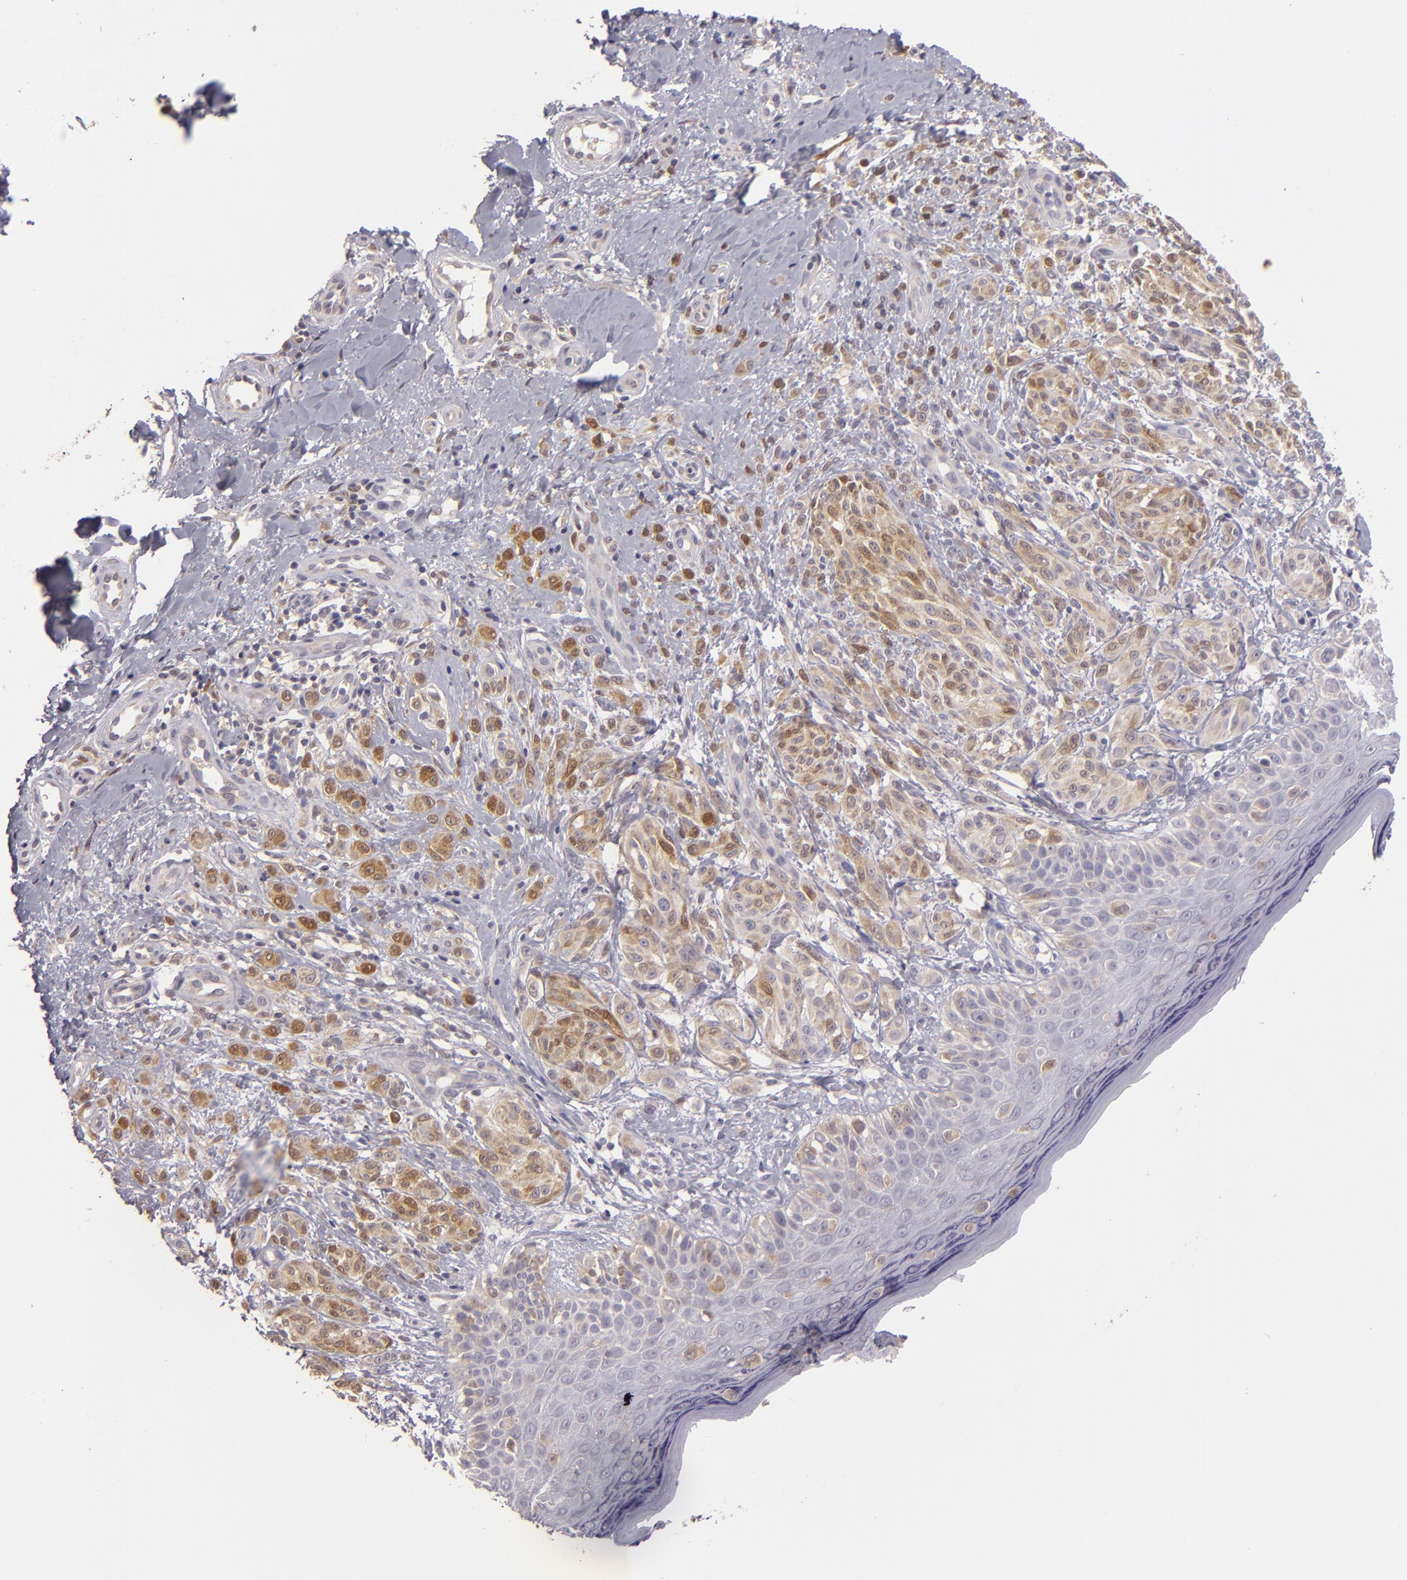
{"staining": {"intensity": "weak", "quantity": ">75%", "location": "cytoplasmic/membranous"}, "tissue": "melanoma", "cell_type": "Tumor cells", "image_type": "cancer", "snomed": [{"axis": "morphology", "description": "Malignant melanoma, NOS"}, {"axis": "topography", "description": "Skin"}], "caption": "High-magnification brightfield microscopy of malignant melanoma stained with DAB (brown) and counterstained with hematoxylin (blue). tumor cells exhibit weak cytoplasmic/membranous expression is seen in approximately>75% of cells.", "gene": "FHIT", "patient": {"sex": "male", "age": 57}}